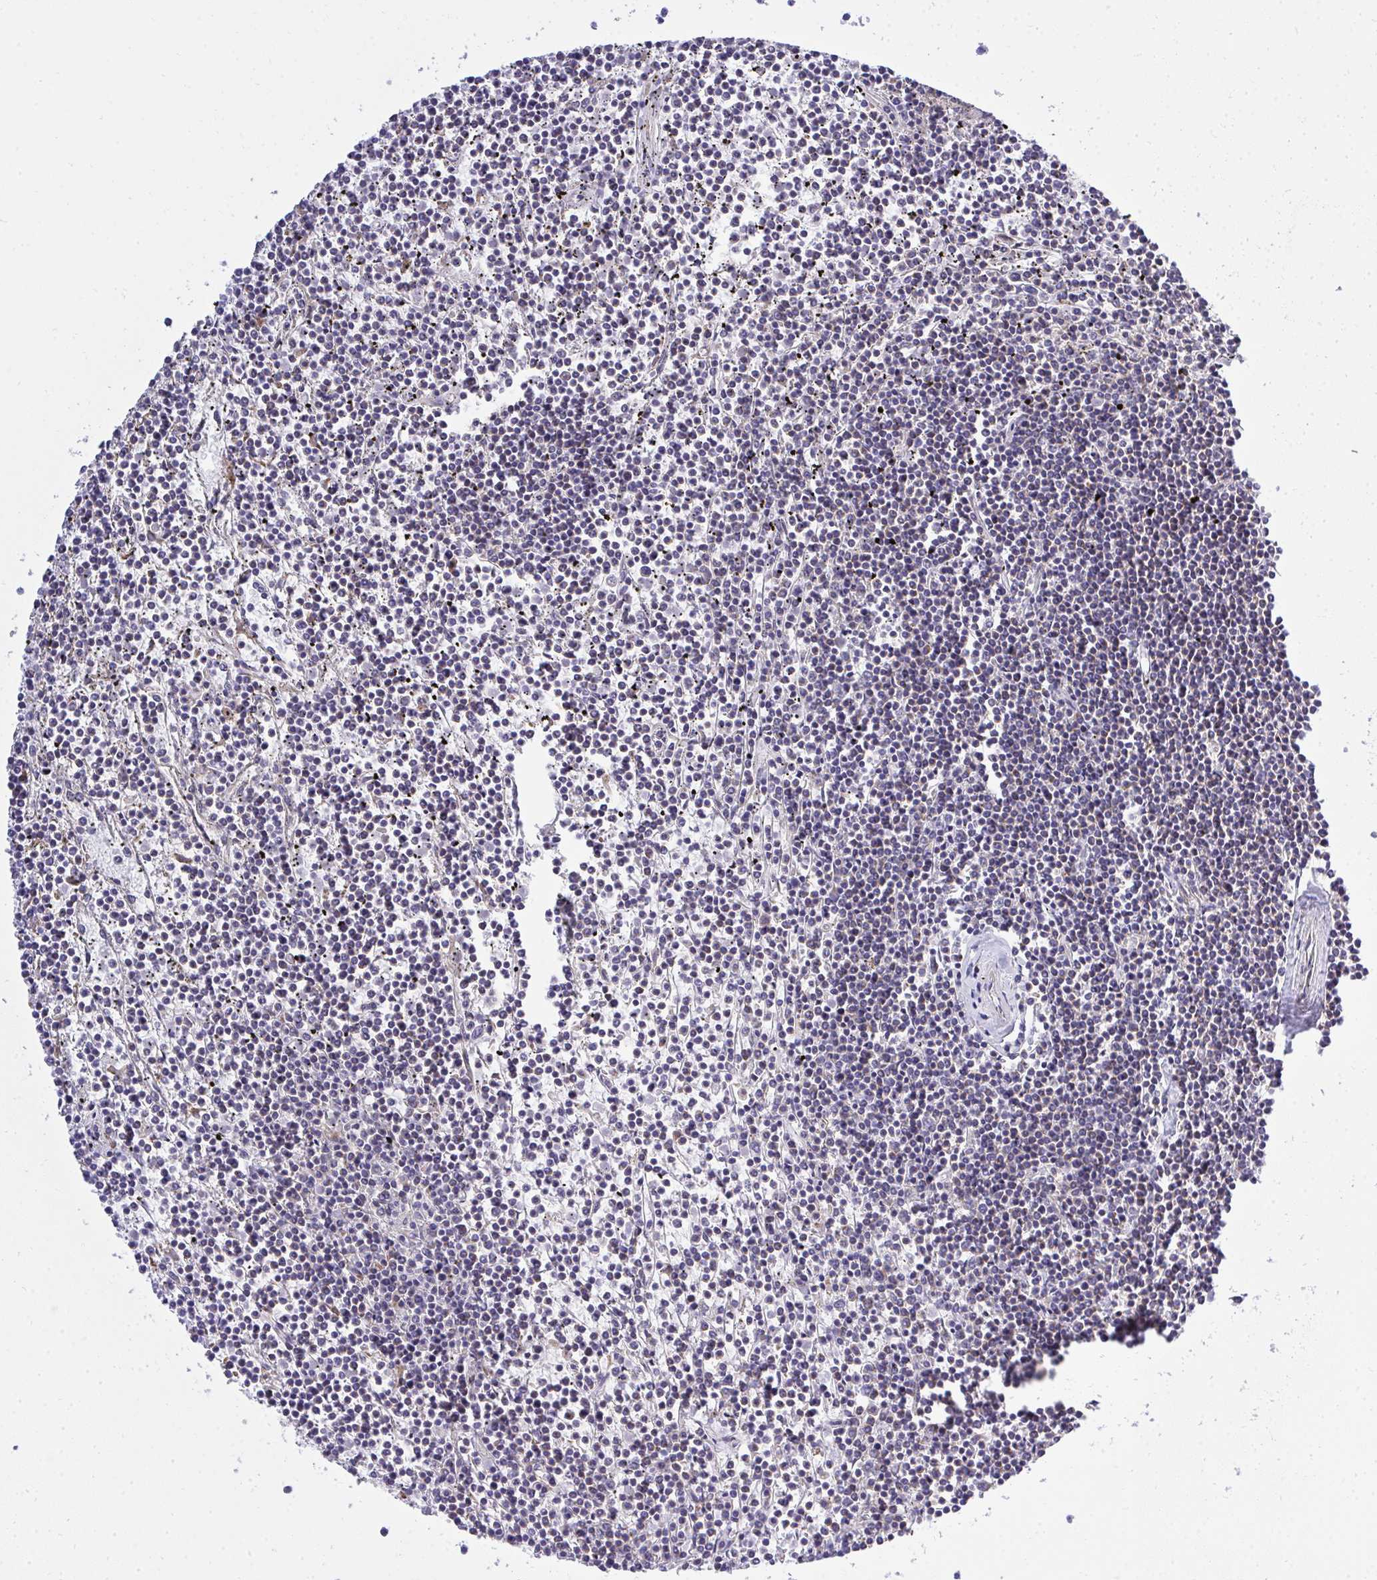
{"staining": {"intensity": "negative", "quantity": "none", "location": "none"}, "tissue": "lymphoma", "cell_type": "Tumor cells", "image_type": "cancer", "snomed": [{"axis": "morphology", "description": "Malignant lymphoma, non-Hodgkin's type, Low grade"}, {"axis": "topography", "description": "Spleen"}], "caption": "Protein analysis of lymphoma shows no significant positivity in tumor cells.", "gene": "XAF1", "patient": {"sex": "female", "age": 19}}